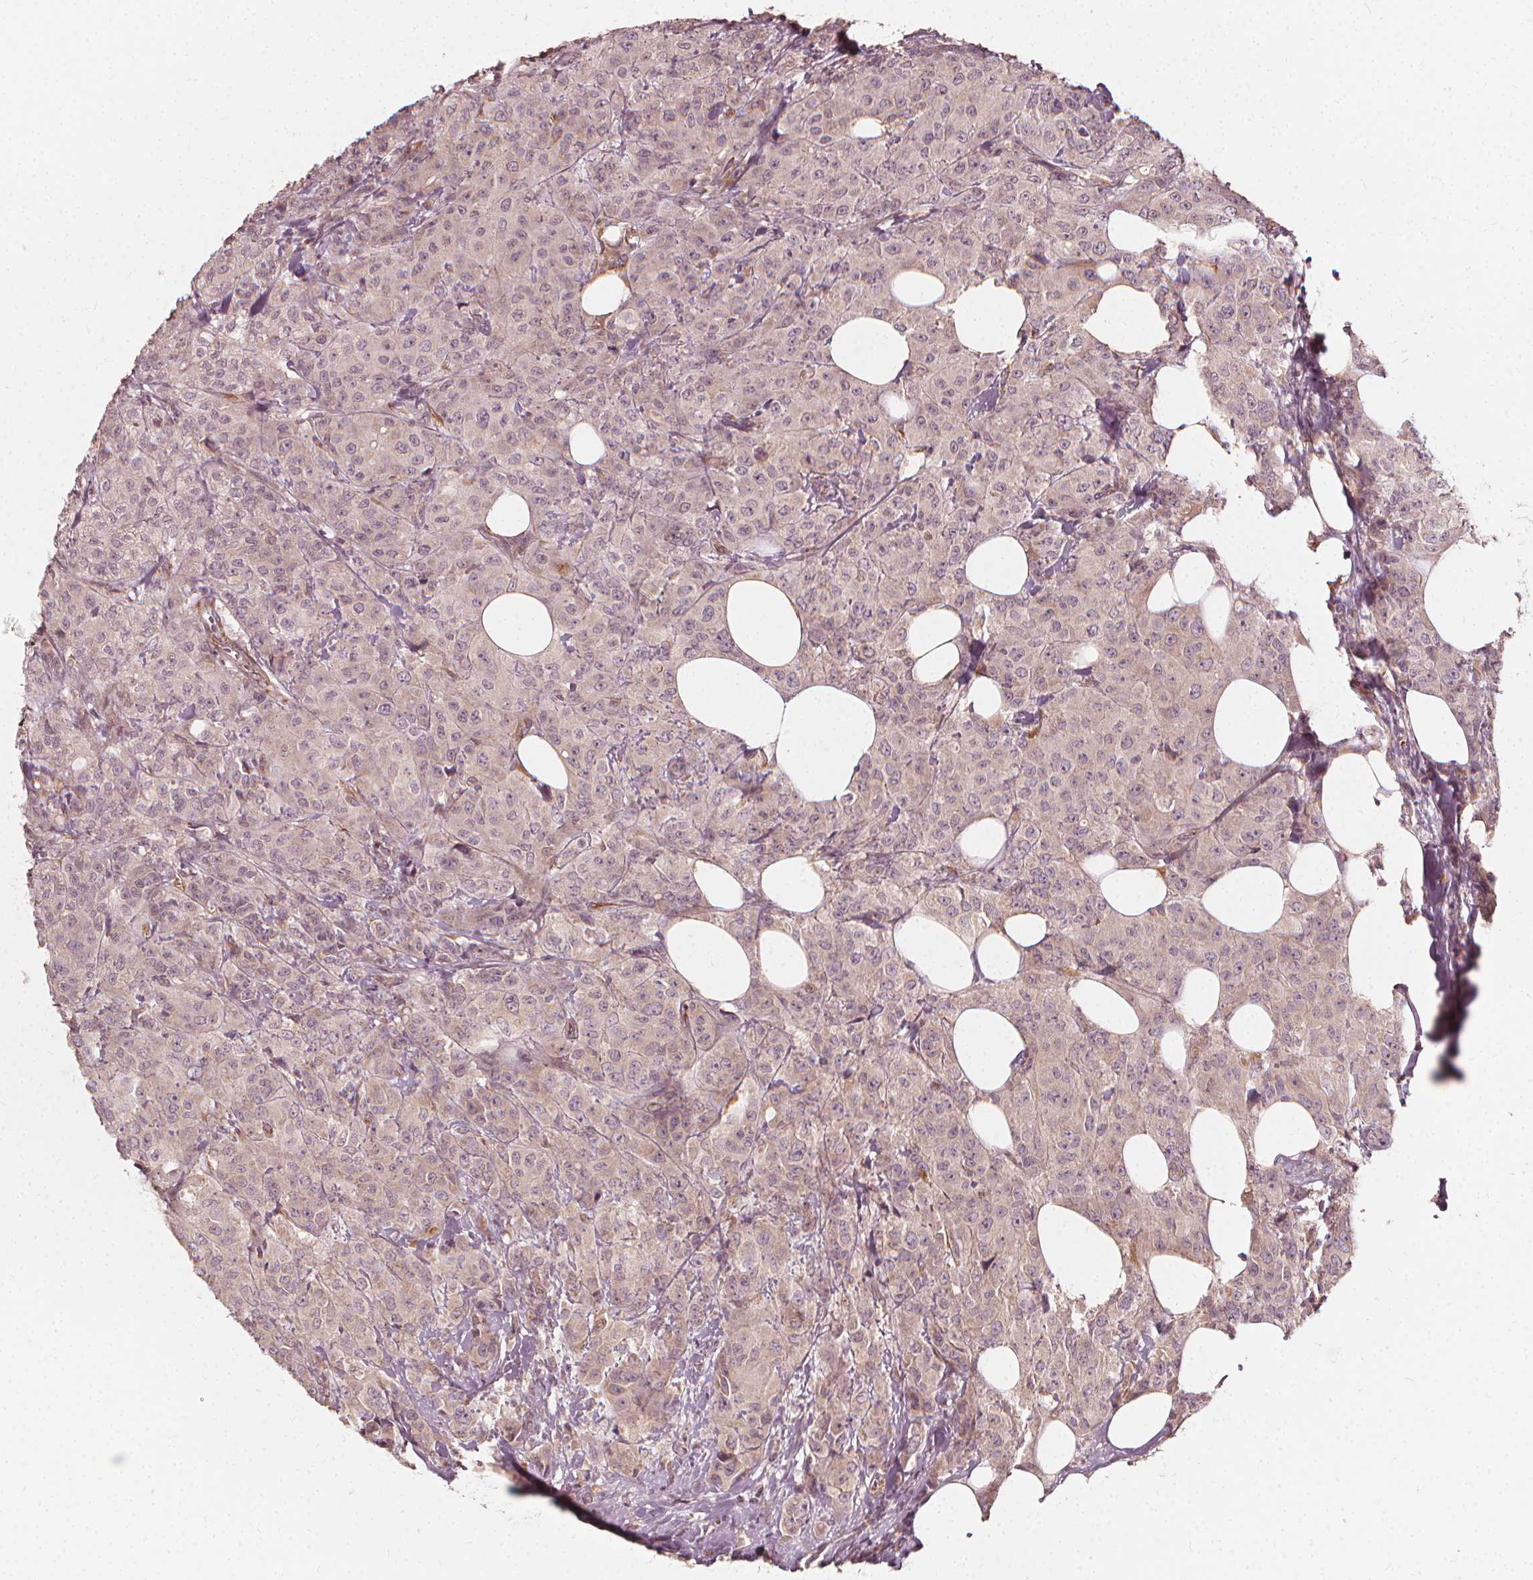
{"staining": {"intensity": "weak", "quantity": "<25%", "location": "nuclear"}, "tissue": "breast cancer", "cell_type": "Tumor cells", "image_type": "cancer", "snomed": [{"axis": "morphology", "description": "Normal tissue, NOS"}, {"axis": "morphology", "description": "Duct carcinoma"}, {"axis": "topography", "description": "Breast"}], "caption": "This image is of breast cancer stained with immunohistochemistry (IHC) to label a protein in brown with the nuclei are counter-stained blue. There is no positivity in tumor cells.", "gene": "NPC1L1", "patient": {"sex": "female", "age": 43}}